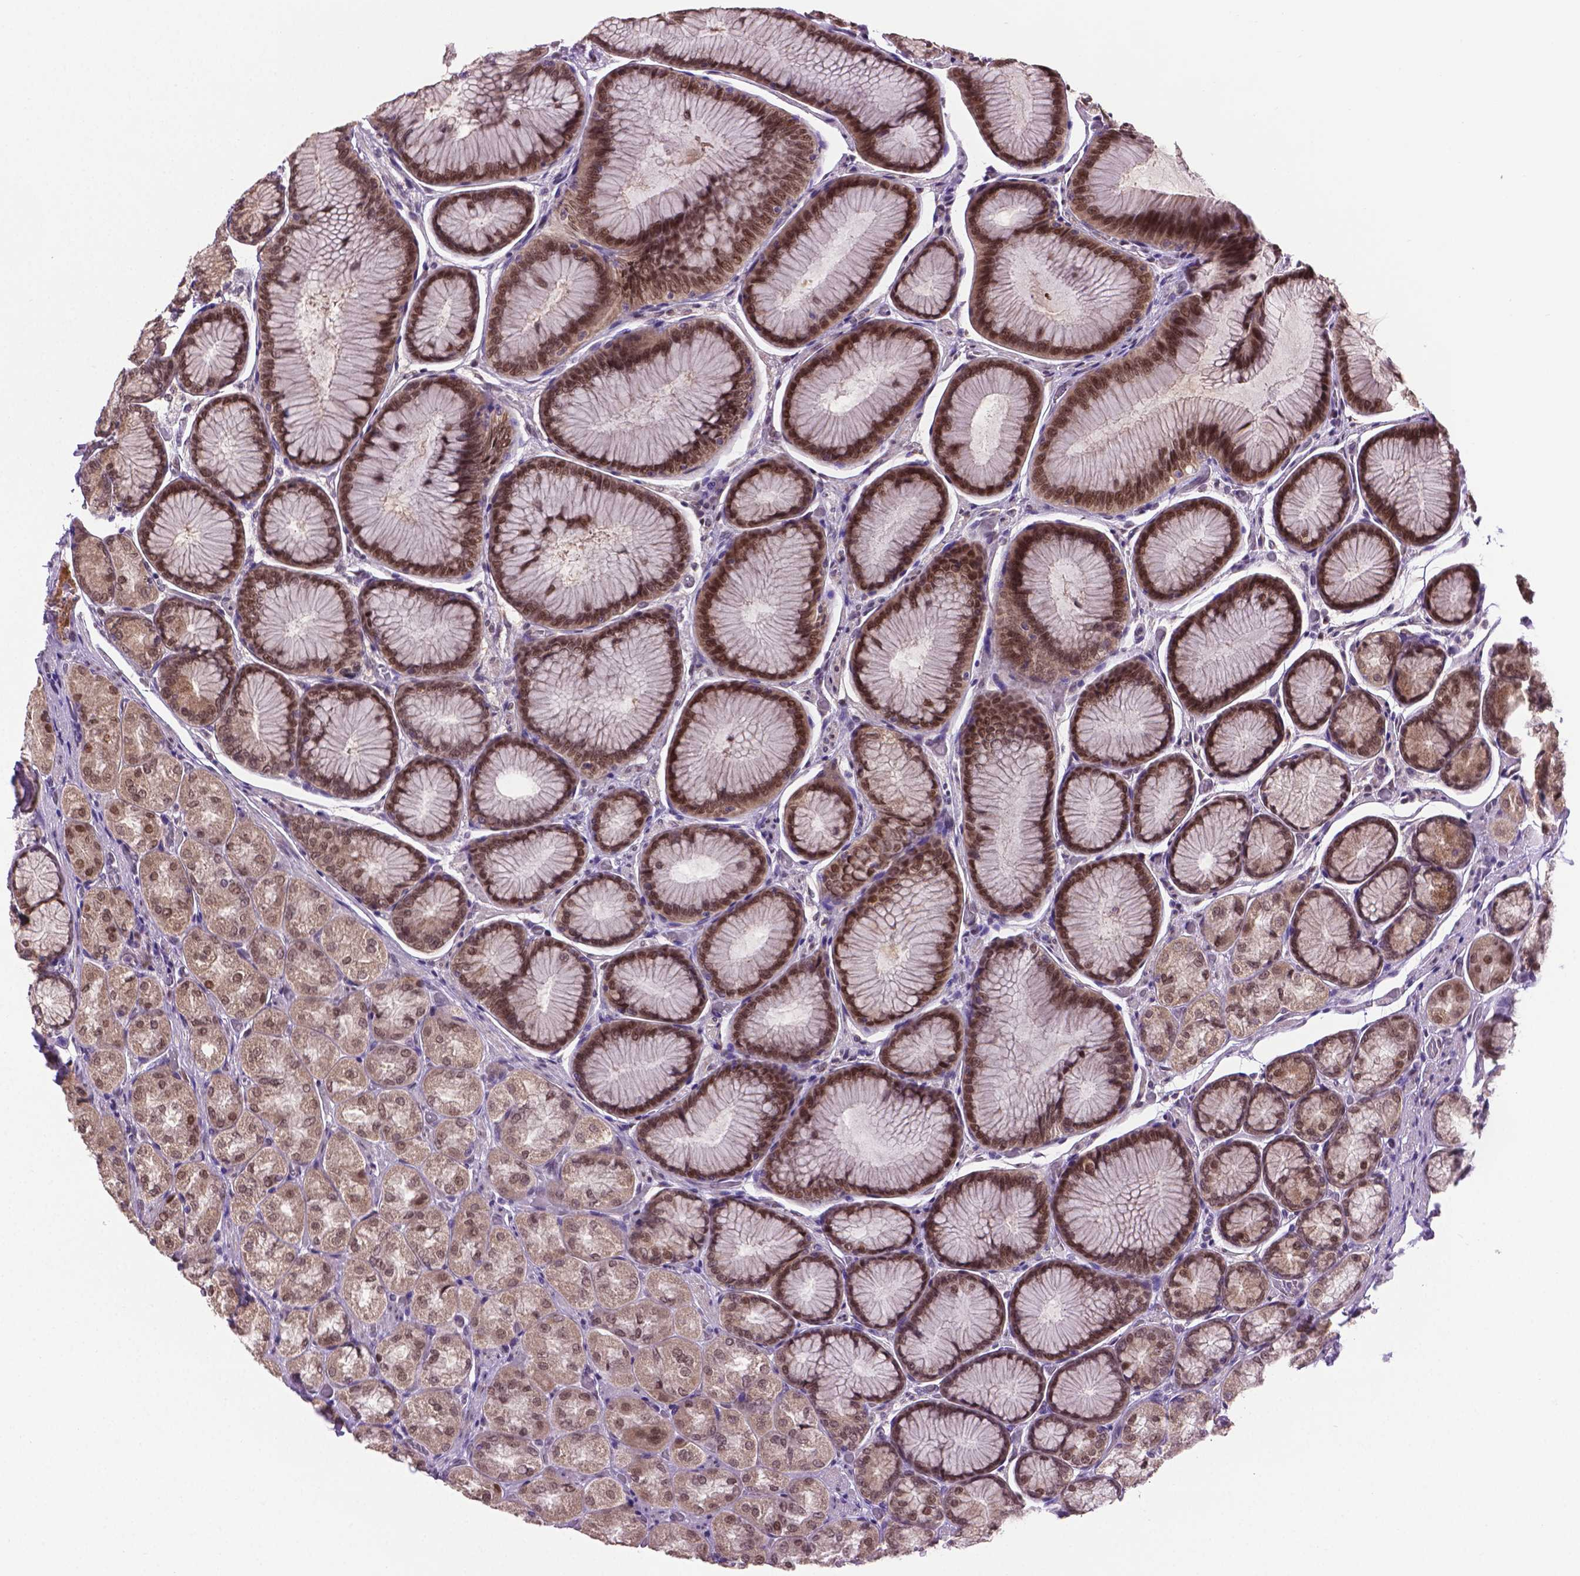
{"staining": {"intensity": "moderate", "quantity": ">75%", "location": "cytoplasmic/membranous,nuclear"}, "tissue": "stomach", "cell_type": "Glandular cells", "image_type": "normal", "snomed": [{"axis": "morphology", "description": "Normal tissue, NOS"}, {"axis": "morphology", "description": "Adenocarcinoma, NOS"}, {"axis": "morphology", "description": "Adenocarcinoma, High grade"}, {"axis": "topography", "description": "Stomach, upper"}, {"axis": "topography", "description": "Stomach"}], "caption": "Immunohistochemical staining of benign stomach displays >75% levels of moderate cytoplasmic/membranous,nuclear protein positivity in about >75% of glandular cells. Nuclei are stained in blue.", "gene": "ENSG00000289700", "patient": {"sex": "female", "age": 65}}